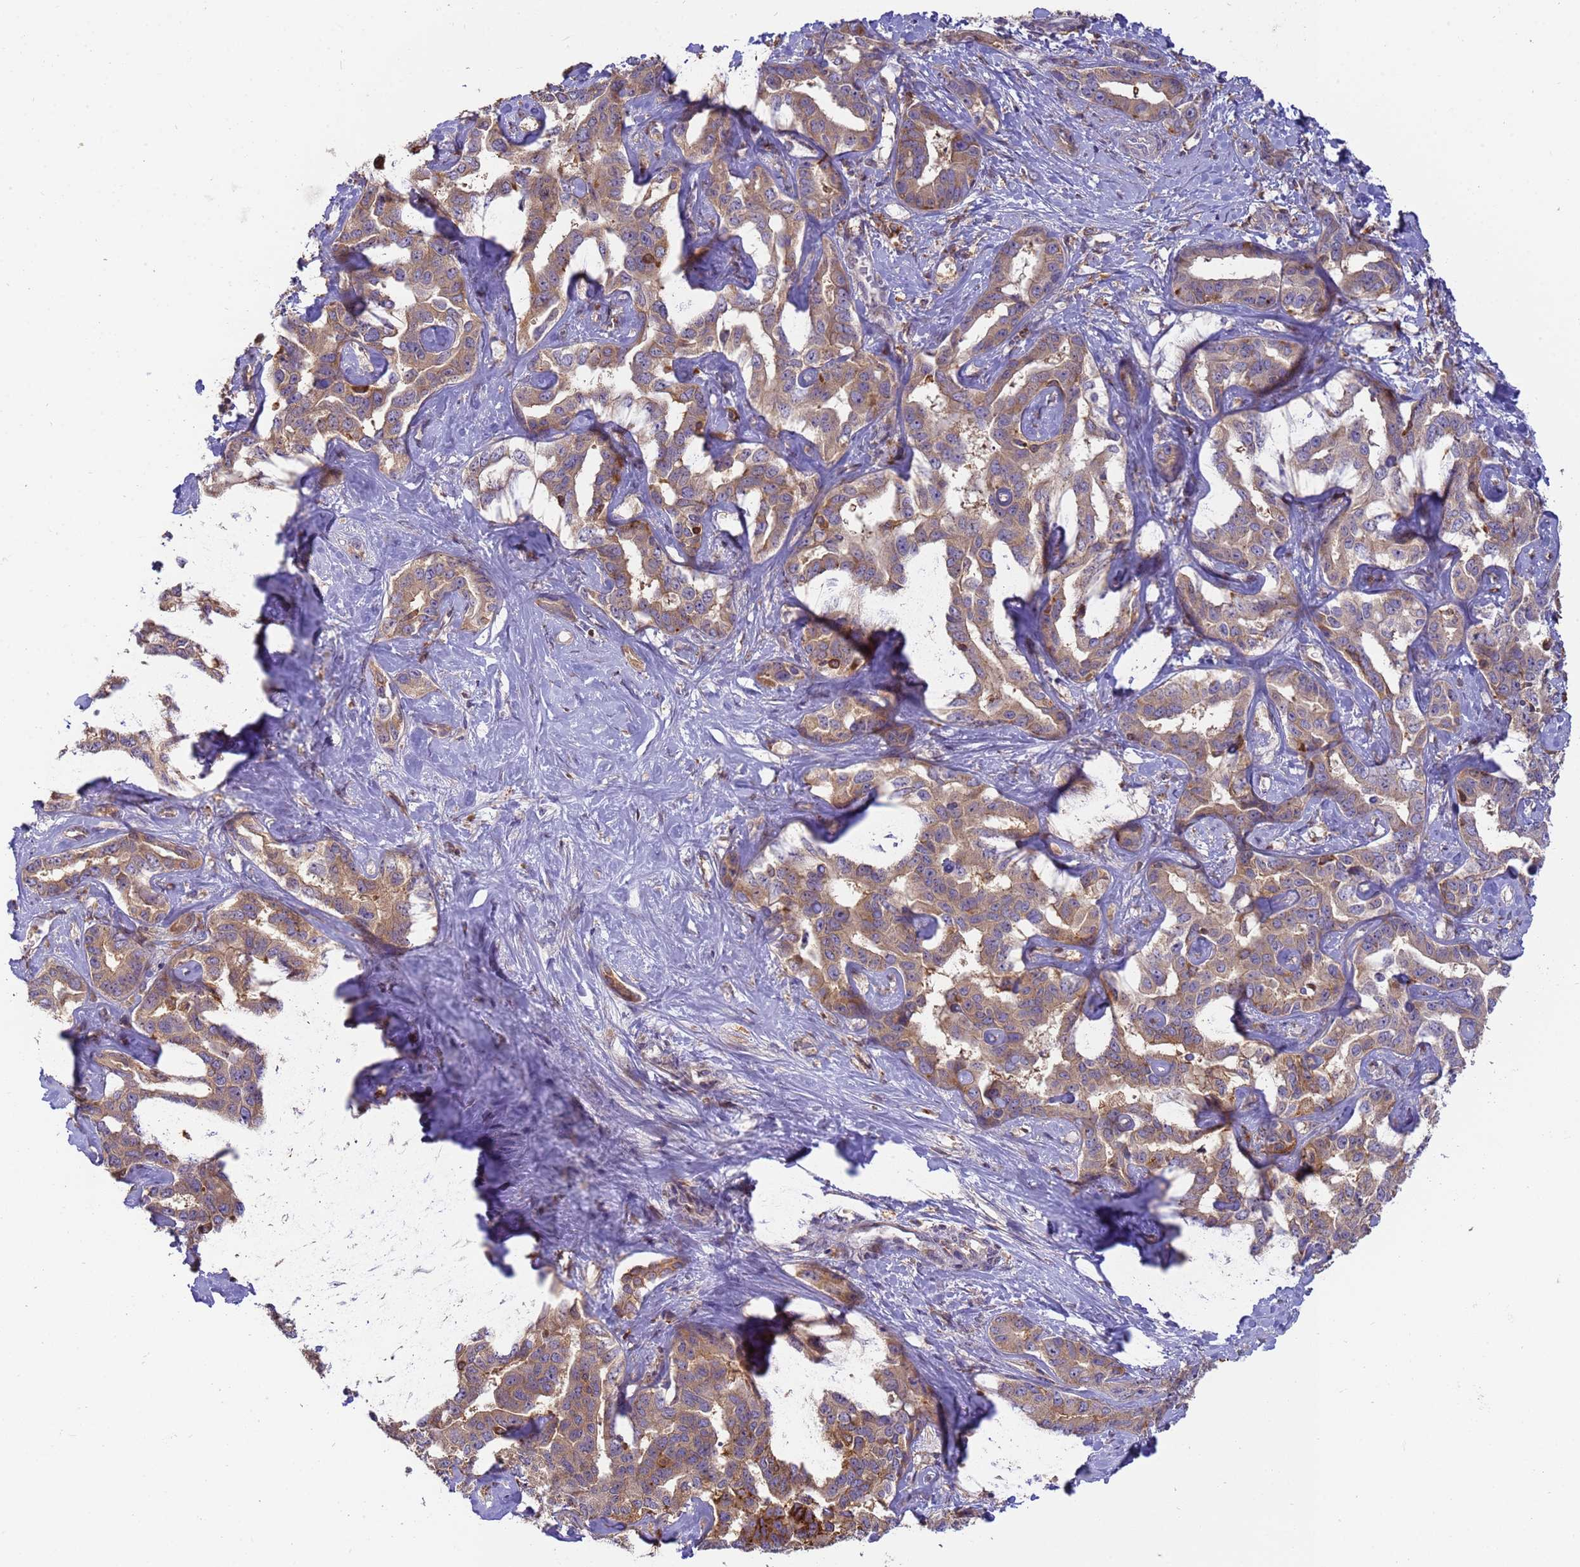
{"staining": {"intensity": "moderate", "quantity": ">75%", "location": "cytoplasmic/membranous"}, "tissue": "liver cancer", "cell_type": "Tumor cells", "image_type": "cancer", "snomed": [{"axis": "morphology", "description": "Cholangiocarcinoma"}, {"axis": "topography", "description": "Liver"}], "caption": "This micrograph shows liver cancer (cholangiocarcinoma) stained with immunohistochemistry to label a protein in brown. The cytoplasmic/membranous of tumor cells show moderate positivity for the protein. Nuclei are counter-stained blue.", "gene": "M6PR", "patient": {"sex": "male", "age": 59}}